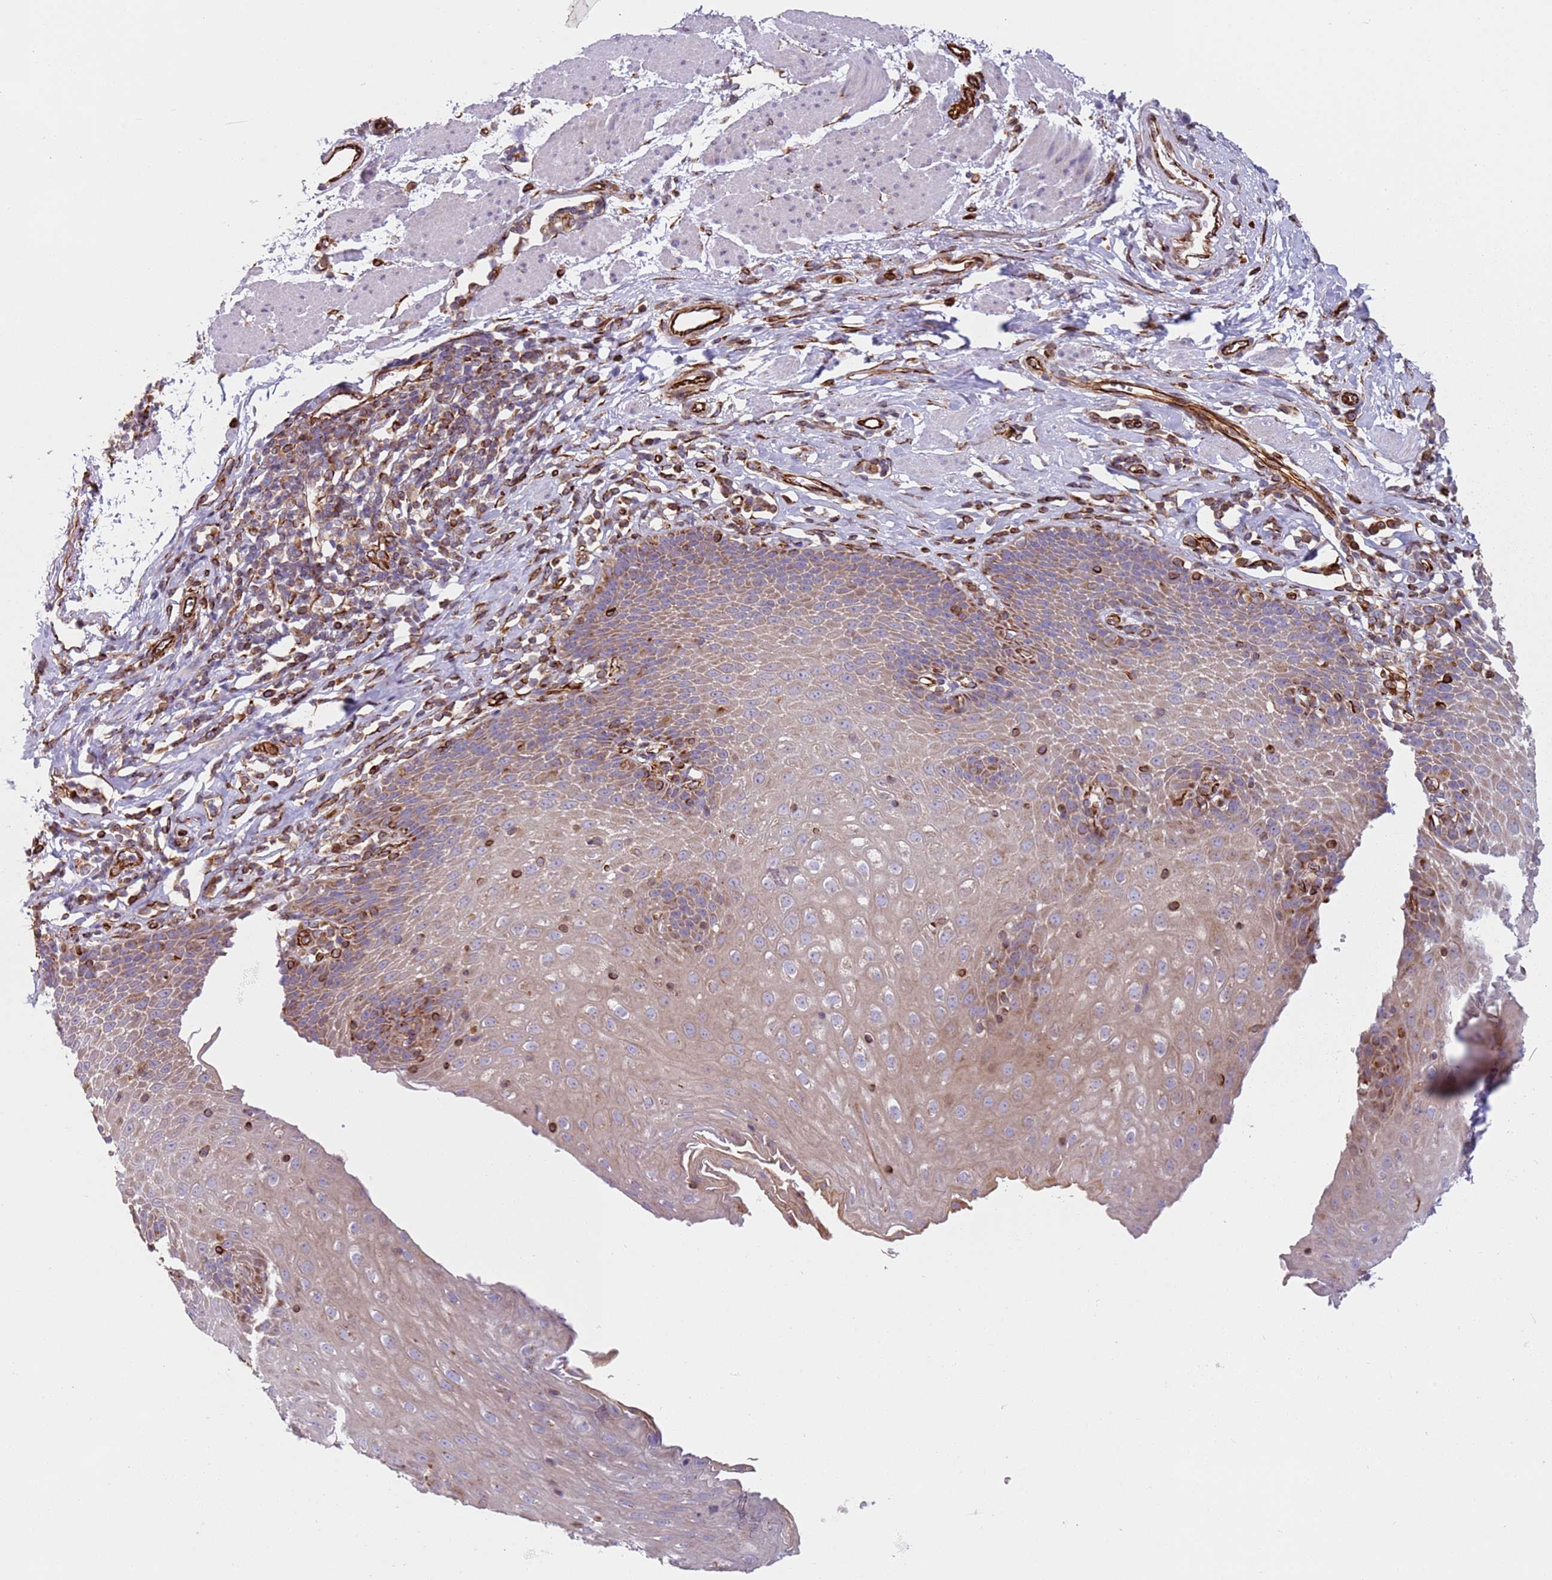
{"staining": {"intensity": "weak", "quantity": "25%-75%", "location": "cytoplasmic/membranous"}, "tissue": "esophagus", "cell_type": "Squamous epithelial cells", "image_type": "normal", "snomed": [{"axis": "morphology", "description": "Normal tissue, NOS"}, {"axis": "topography", "description": "Esophagus"}], "caption": "Immunohistochemistry (IHC) of unremarkable esophagus shows low levels of weak cytoplasmic/membranous staining in approximately 25%-75% of squamous epithelial cells. Nuclei are stained in blue.", "gene": "SNAPIN", "patient": {"sex": "female", "age": 61}}